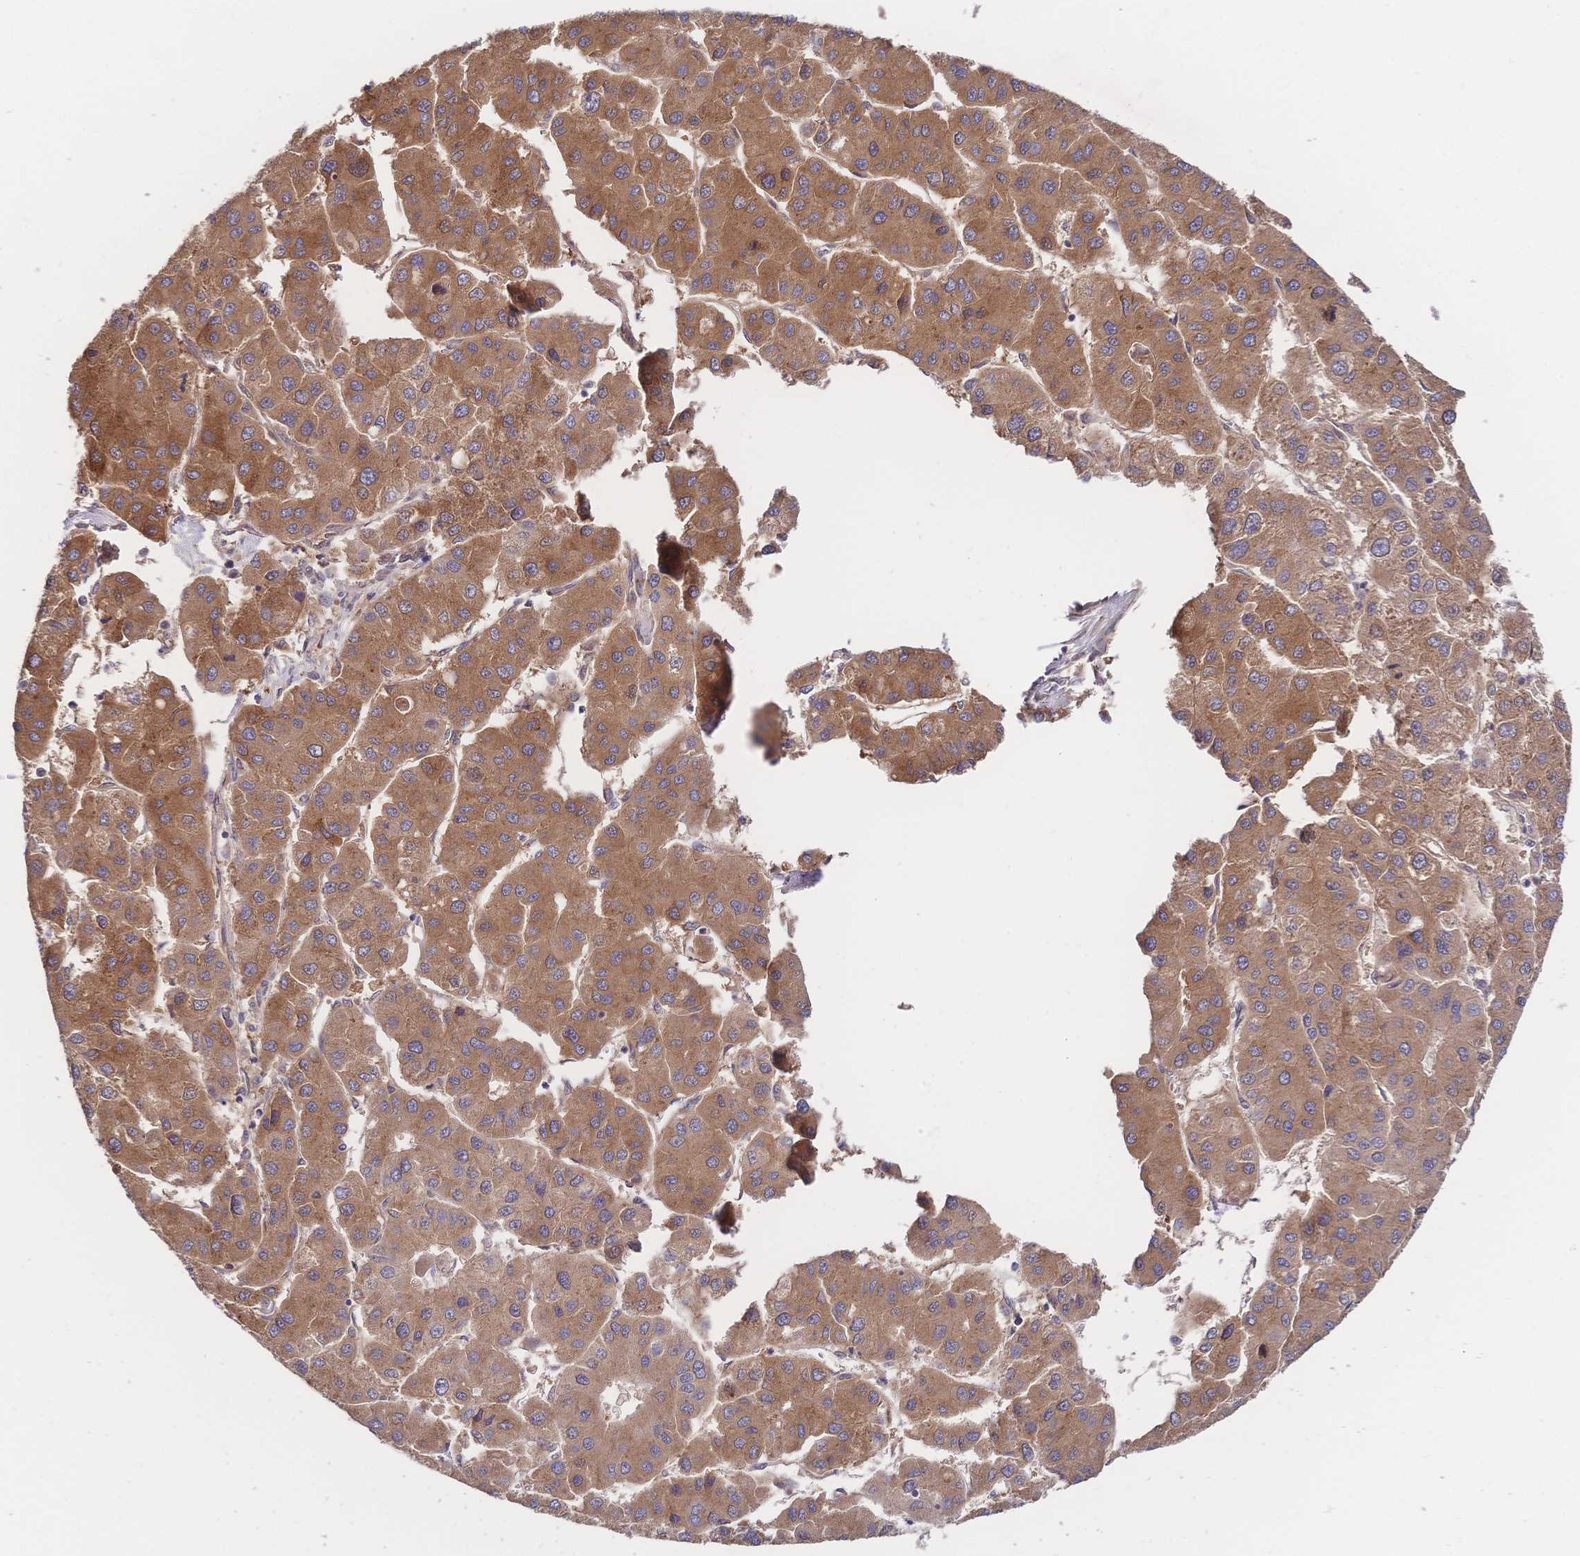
{"staining": {"intensity": "moderate", "quantity": ">75%", "location": "cytoplasmic/membranous"}, "tissue": "liver cancer", "cell_type": "Tumor cells", "image_type": "cancer", "snomed": [{"axis": "morphology", "description": "Carcinoma, Hepatocellular, NOS"}, {"axis": "topography", "description": "Liver"}], "caption": "High-magnification brightfield microscopy of hepatocellular carcinoma (liver) stained with DAB (brown) and counterstained with hematoxylin (blue). tumor cells exhibit moderate cytoplasmic/membranous expression is present in approximately>75% of cells.", "gene": "LMO4", "patient": {"sex": "male", "age": 73}}